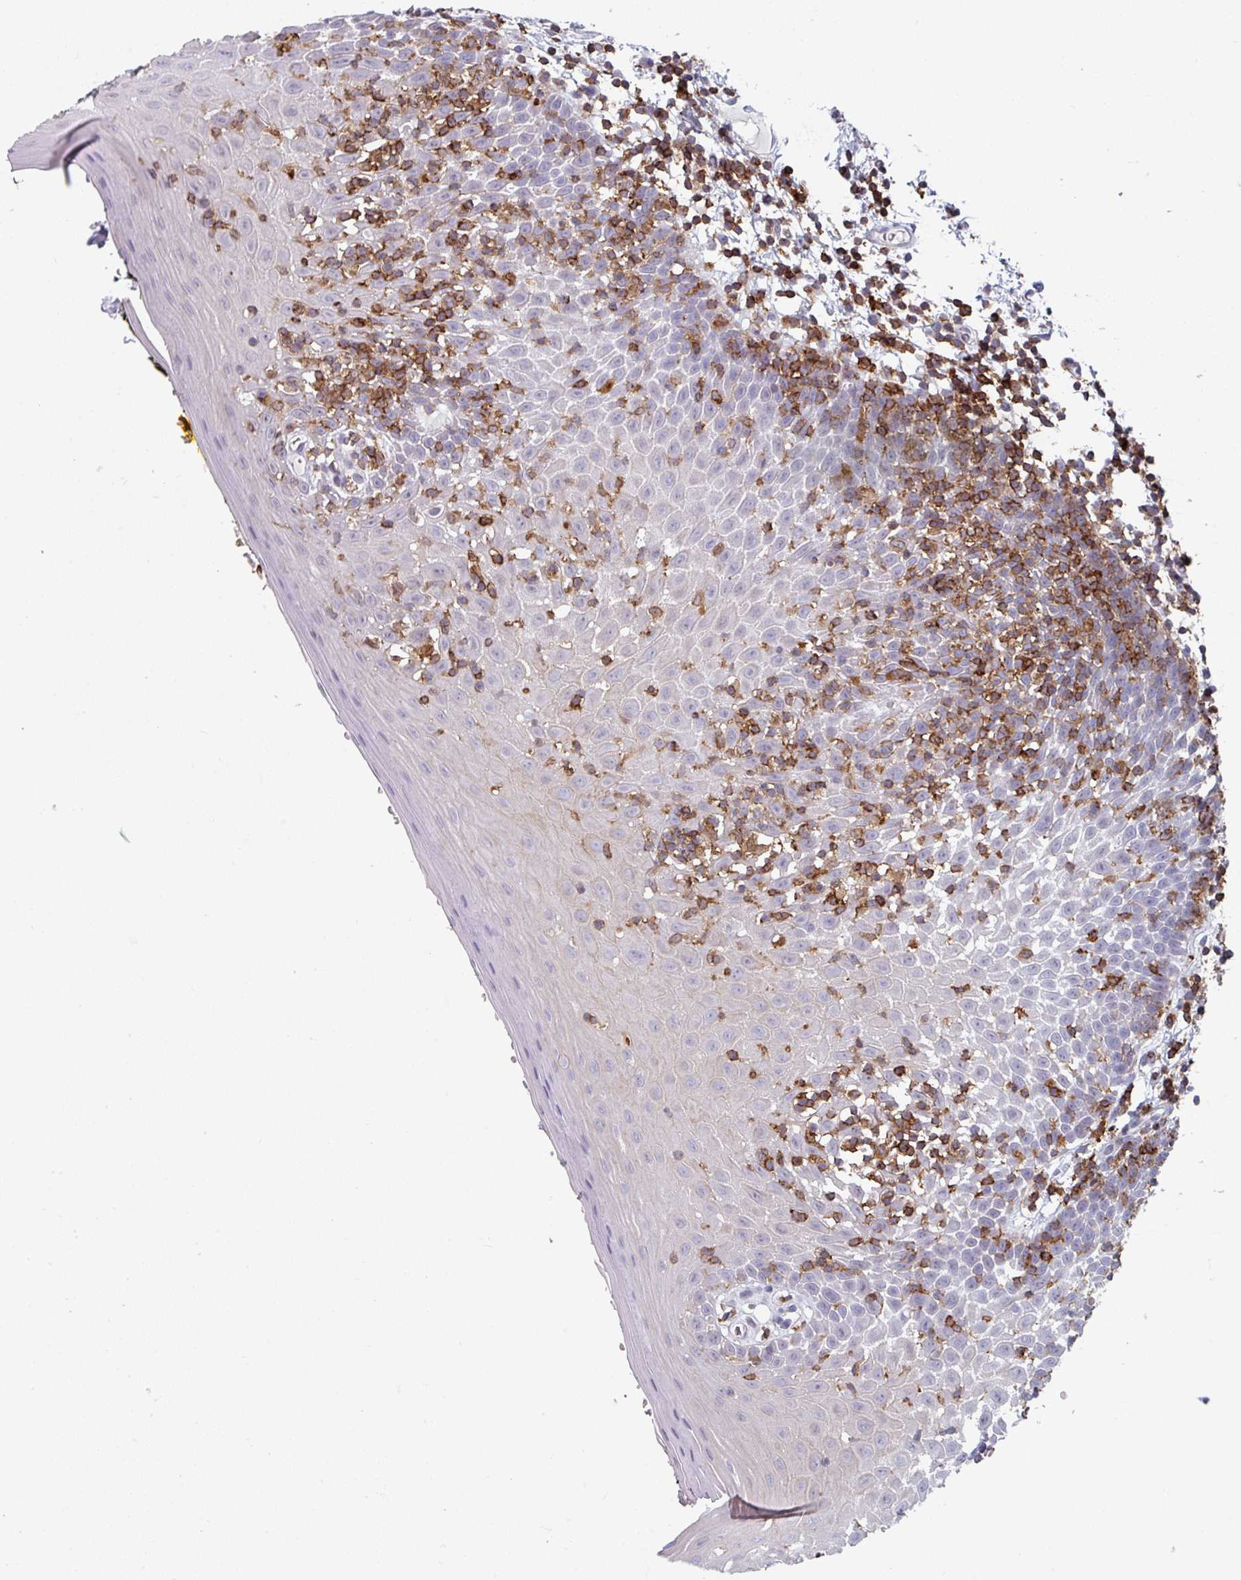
{"staining": {"intensity": "weak", "quantity": "<25%", "location": "cytoplasmic/membranous"}, "tissue": "oral mucosa", "cell_type": "Squamous epithelial cells", "image_type": "normal", "snomed": [{"axis": "morphology", "description": "Normal tissue, NOS"}, {"axis": "morphology", "description": "Squamous cell carcinoma, NOS"}, {"axis": "topography", "description": "Oral tissue"}, {"axis": "topography", "description": "Tounge, NOS"}, {"axis": "topography", "description": "Head-Neck"}], "caption": "Histopathology image shows no protein staining in squamous epithelial cells of benign oral mucosa.", "gene": "EXOSC5", "patient": {"sex": "male", "age": 76}}